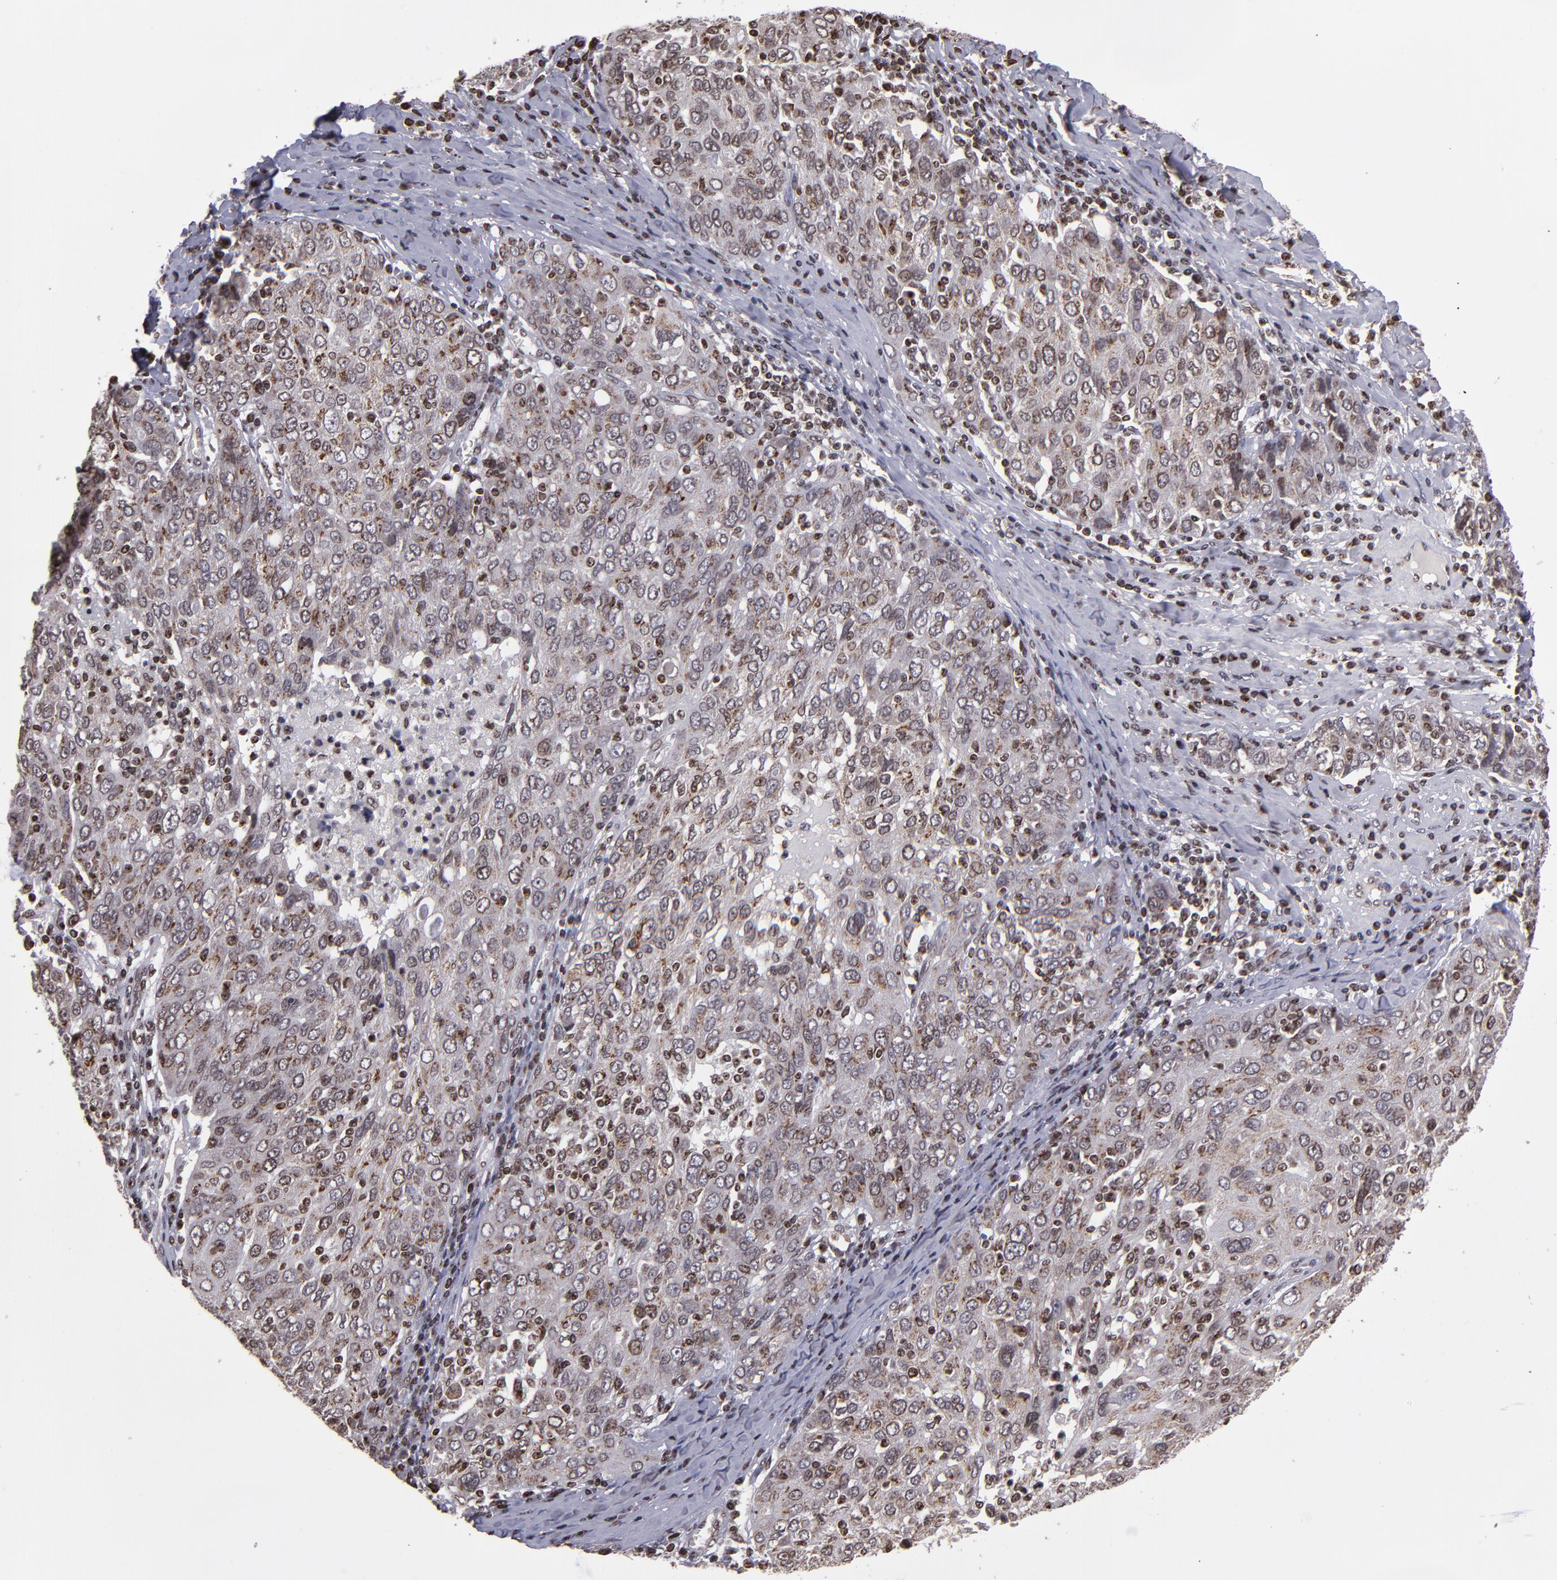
{"staining": {"intensity": "moderate", "quantity": ">75%", "location": "cytoplasmic/membranous,nuclear"}, "tissue": "ovarian cancer", "cell_type": "Tumor cells", "image_type": "cancer", "snomed": [{"axis": "morphology", "description": "Carcinoma, endometroid"}, {"axis": "topography", "description": "Ovary"}], "caption": "IHC staining of ovarian cancer (endometroid carcinoma), which shows medium levels of moderate cytoplasmic/membranous and nuclear staining in approximately >75% of tumor cells indicating moderate cytoplasmic/membranous and nuclear protein positivity. The staining was performed using DAB (3,3'-diaminobenzidine) (brown) for protein detection and nuclei were counterstained in hematoxylin (blue).", "gene": "CSDC2", "patient": {"sex": "female", "age": 50}}